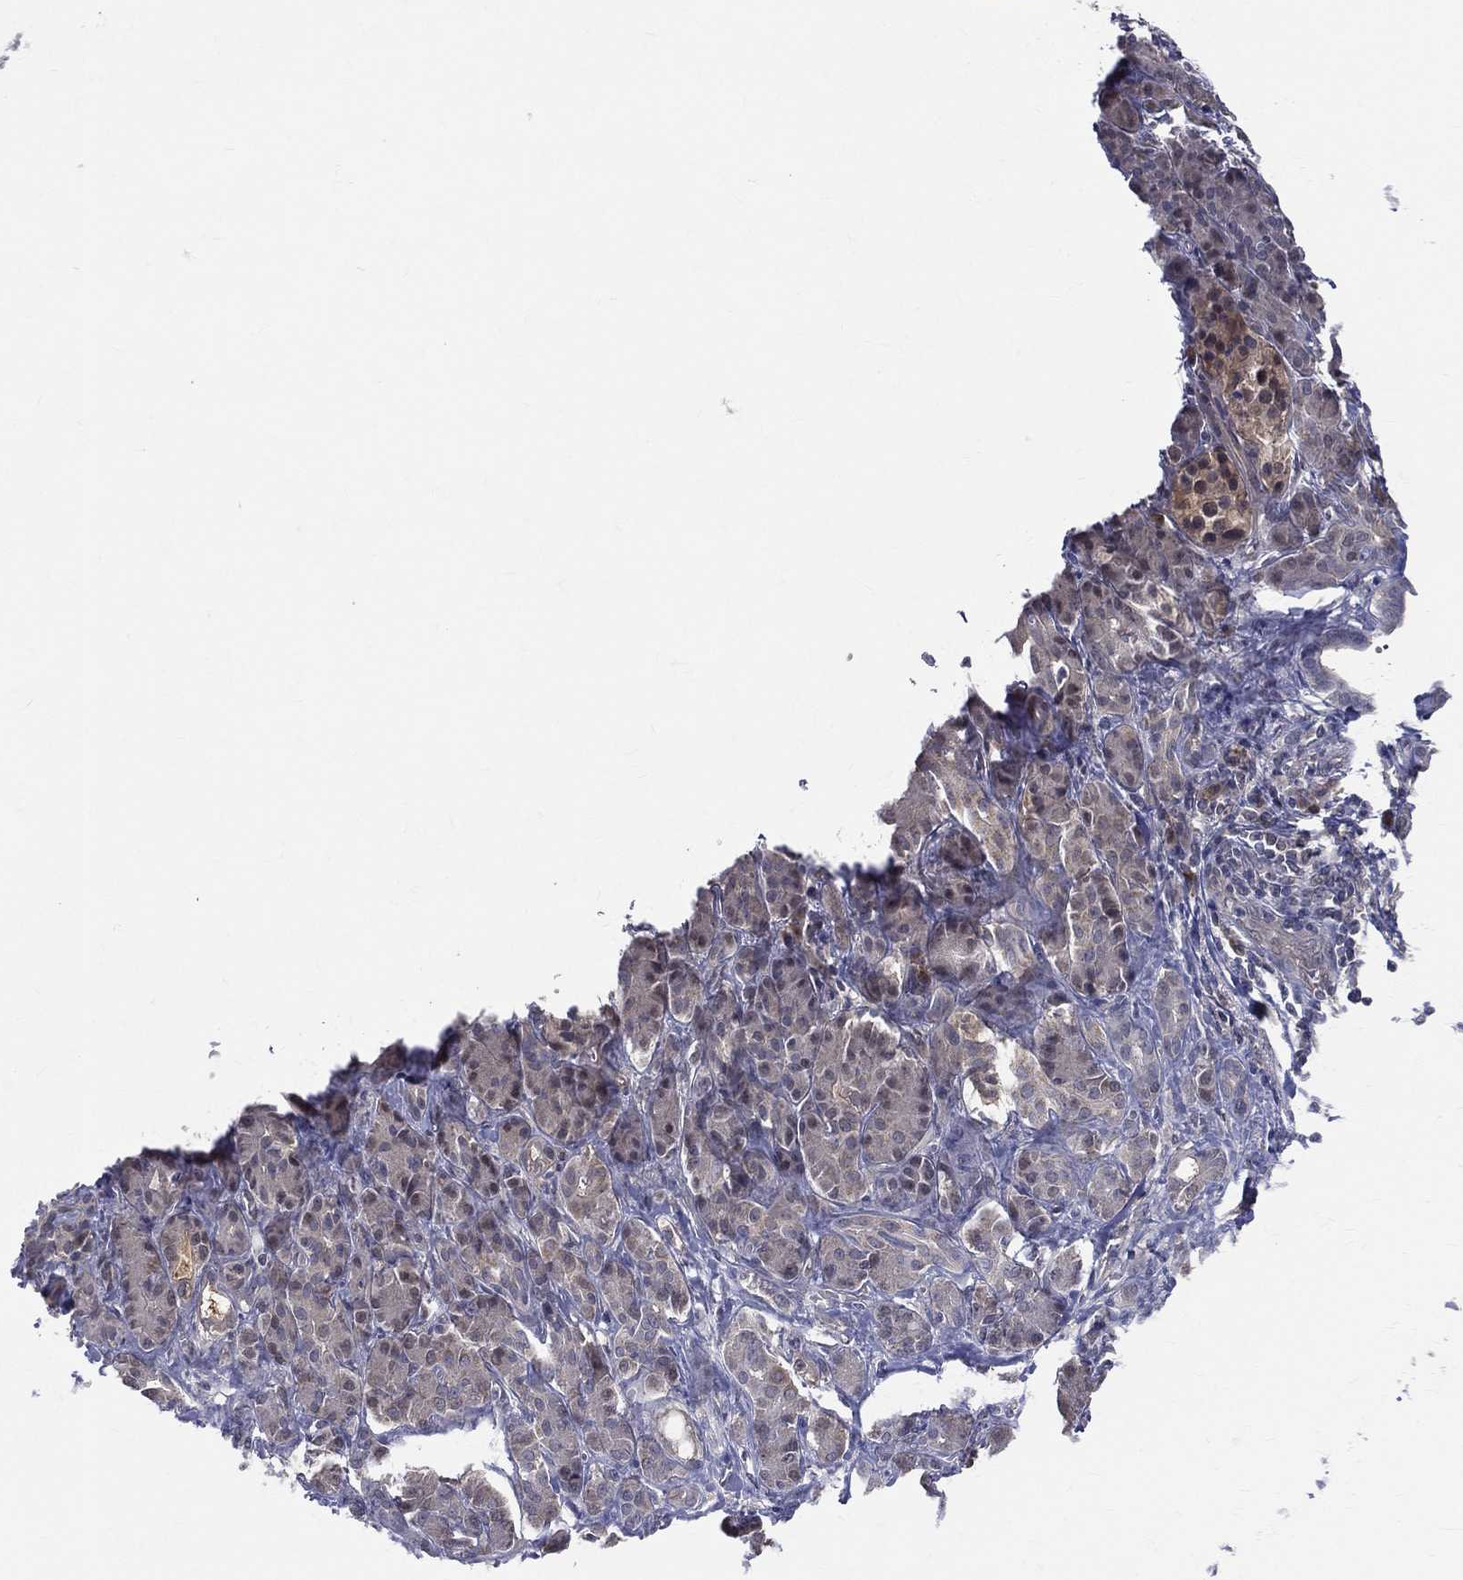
{"staining": {"intensity": "negative", "quantity": "none", "location": "none"}, "tissue": "pancreatic cancer", "cell_type": "Tumor cells", "image_type": "cancer", "snomed": [{"axis": "morphology", "description": "Adenocarcinoma, NOS"}, {"axis": "topography", "description": "Pancreas"}], "caption": "Immunohistochemistry photomicrograph of neoplastic tissue: adenocarcinoma (pancreatic) stained with DAB (3,3'-diaminobenzidine) exhibits no significant protein staining in tumor cells. Brightfield microscopy of immunohistochemistry stained with DAB (3,3'-diaminobenzidine) (brown) and hematoxylin (blue), captured at high magnification.", "gene": "DLG4", "patient": {"sex": "male", "age": 61}}